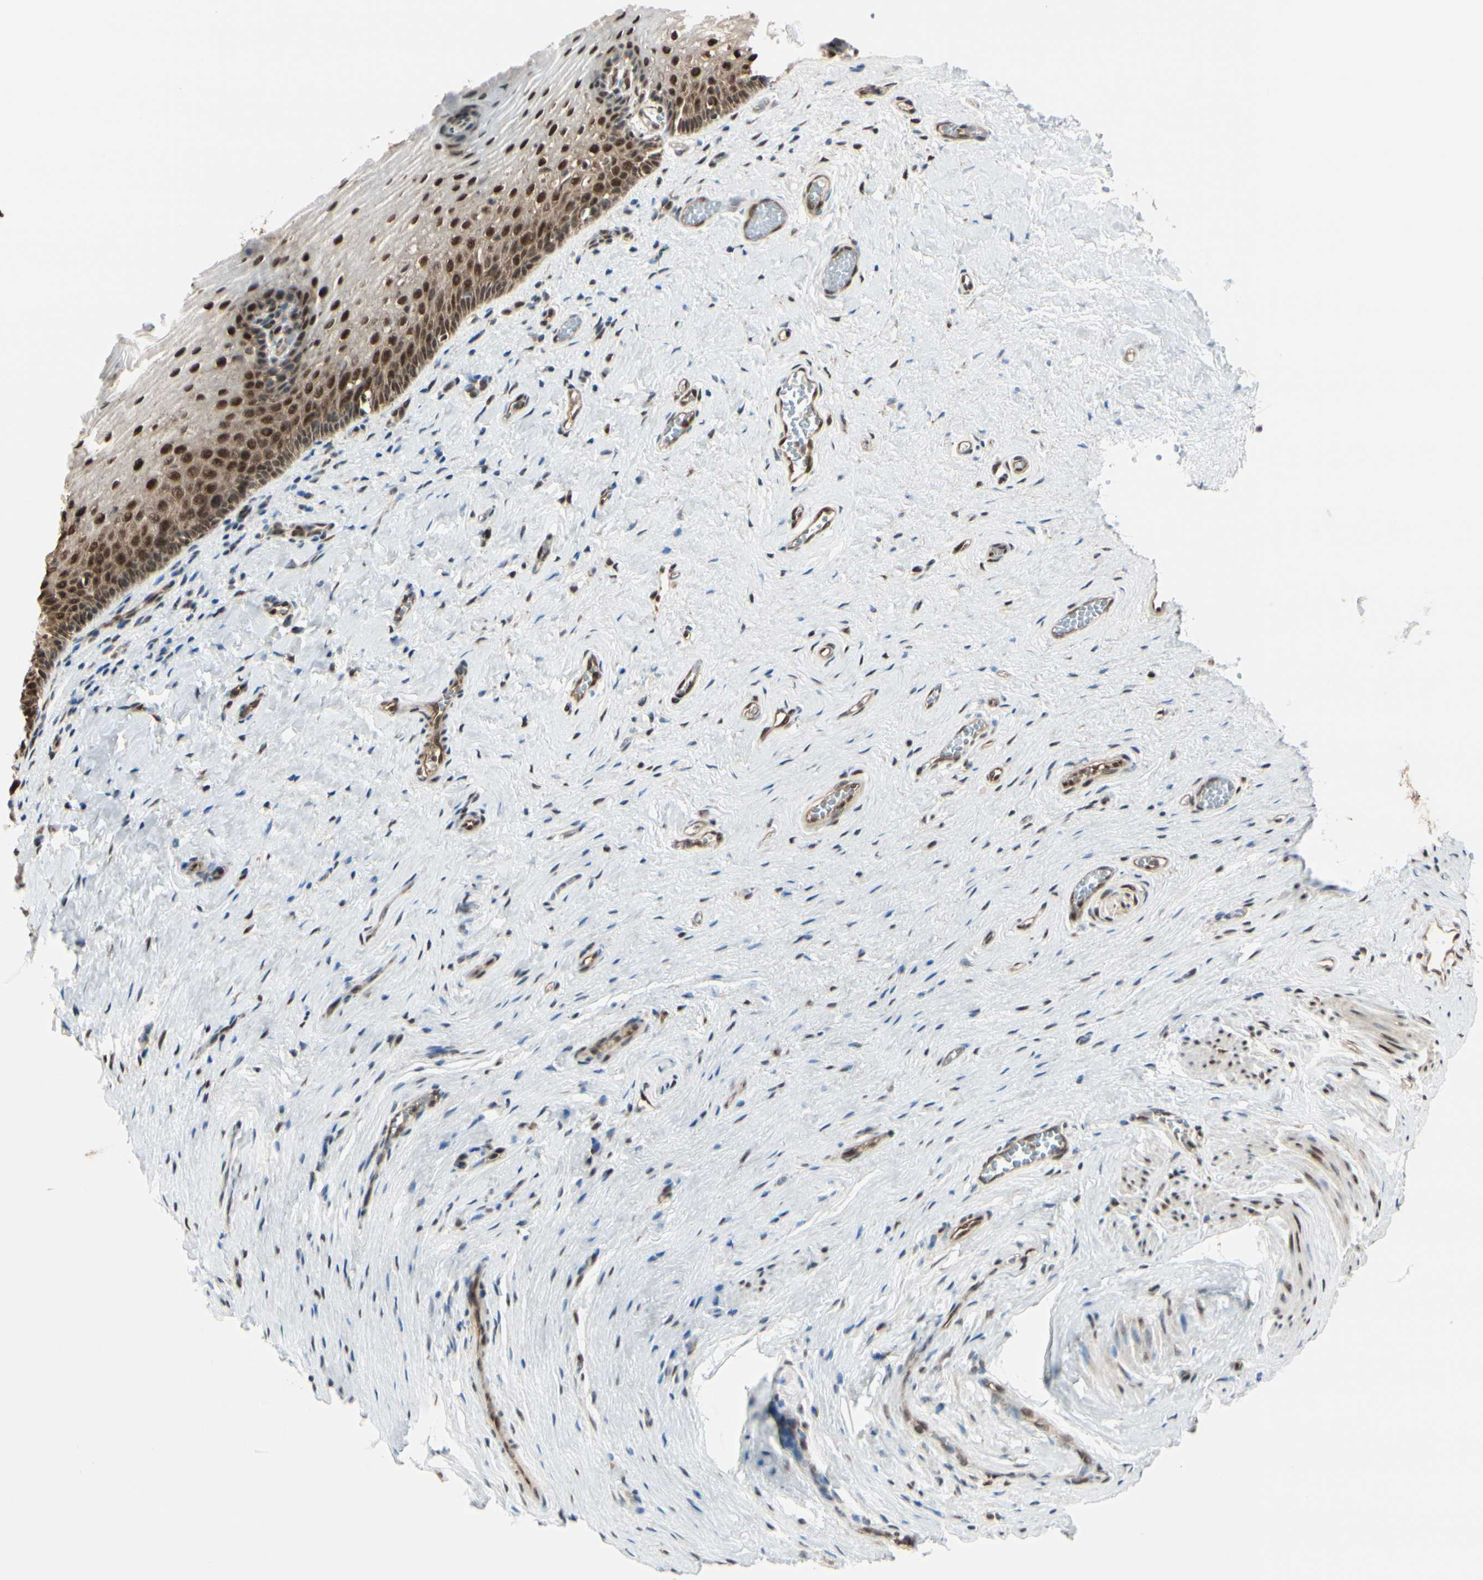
{"staining": {"intensity": "strong", "quantity": ">75%", "location": "cytoplasmic/membranous,nuclear"}, "tissue": "vagina", "cell_type": "Squamous epithelial cells", "image_type": "normal", "snomed": [{"axis": "morphology", "description": "Normal tissue, NOS"}, {"axis": "topography", "description": "Soft tissue"}, {"axis": "topography", "description": "Vagina"}], "caption": "The micrograph demonstrates staining of unremarkable vagina, revealing strong cytoplasmic/membranous,nuclear protein expression (brown color) within squamous epithelial cells. (IHC, brightfield microscopy, high magnification).", "gene": "HSF1", "patient": {"sex": "female", "age": 61}}